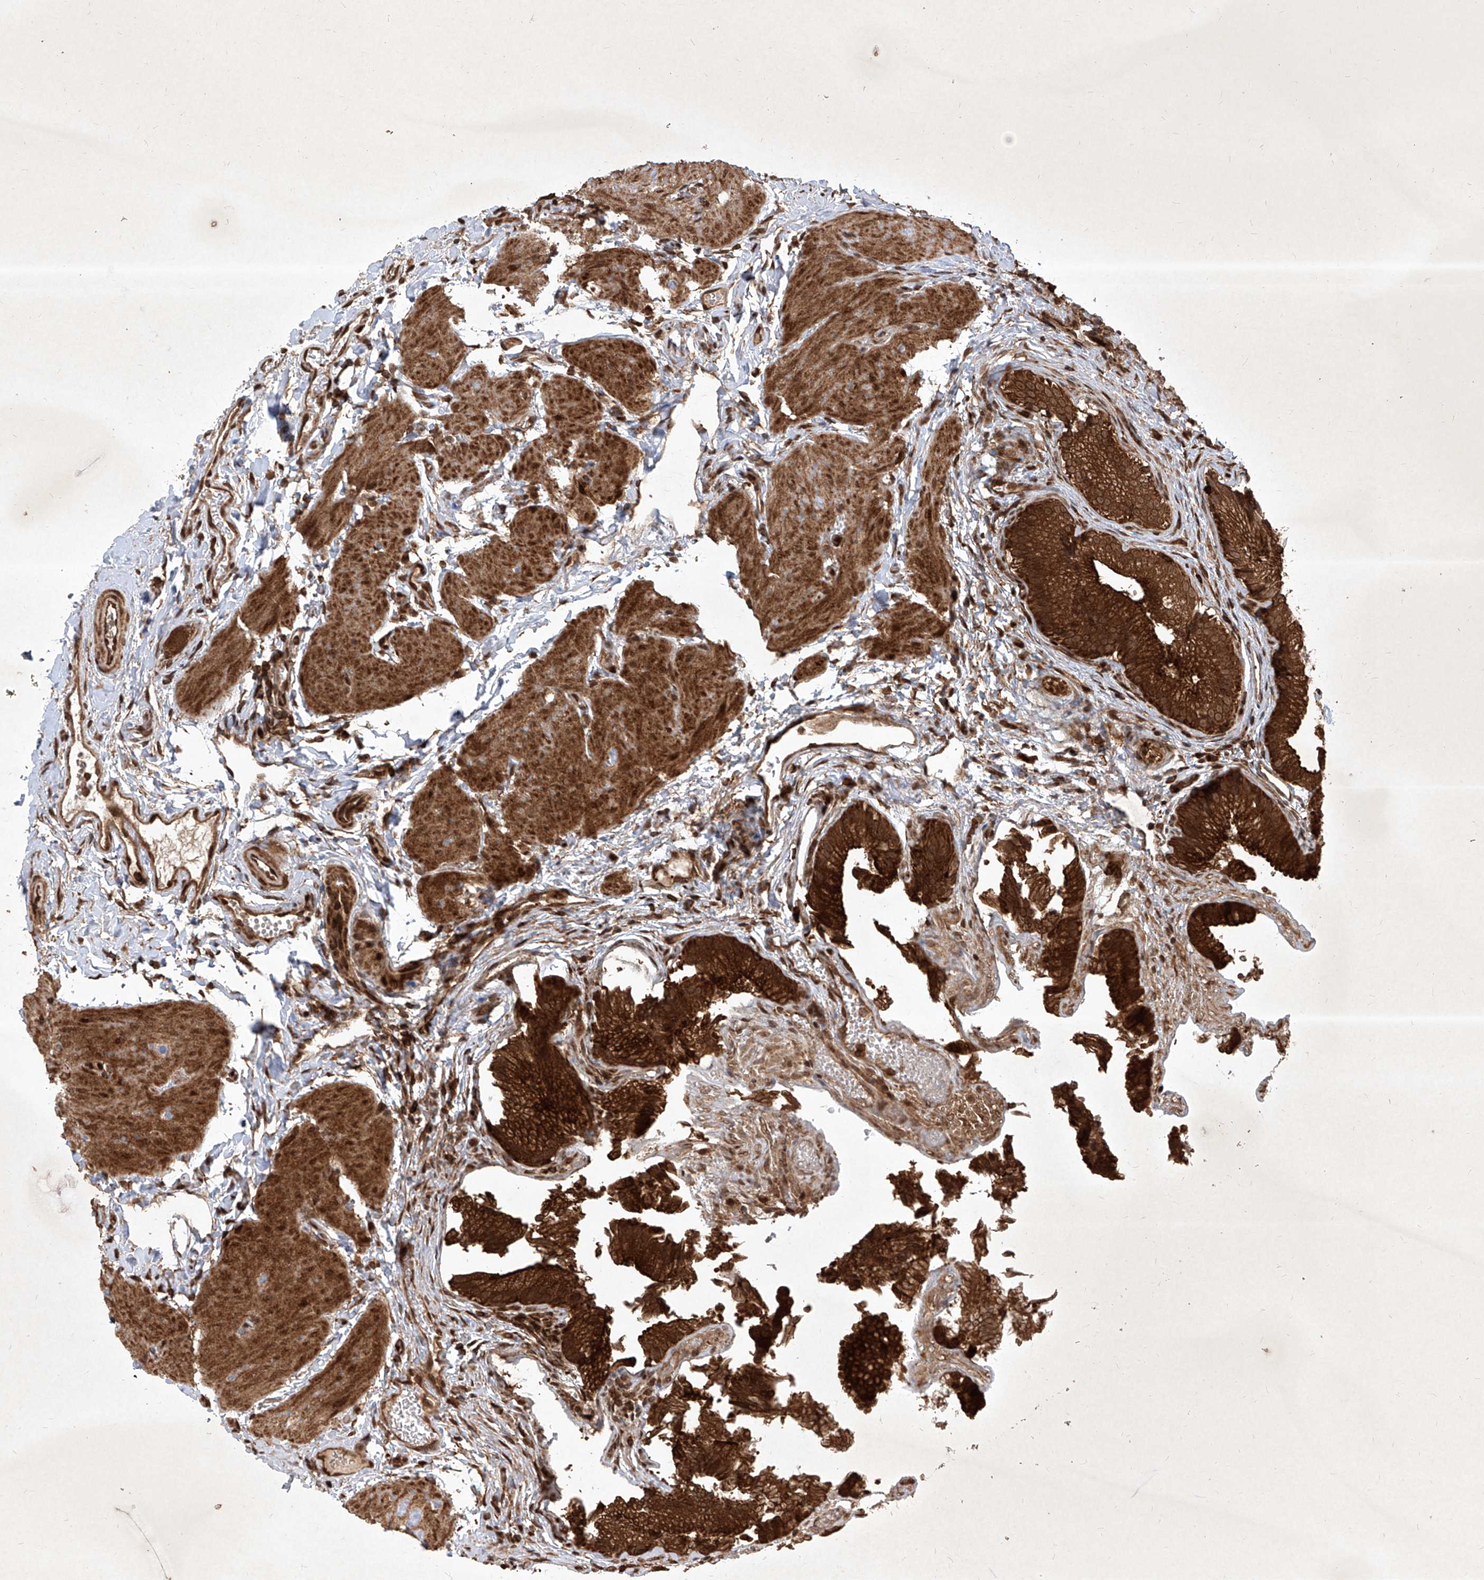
{"staining": {"intensity": "strong", "quantity": ">75%", "location": "cytoplasmic/membranous"}, "tissue": "gallbladder", "cell_type": "Glandular cells", "image_type": "normal", "snomed": [{"axis": "morphology", "description": "Normal tissue, NOS"}, {"axis": "topography", "description": "Gallbladder"}], "caption": "The micrograph exhibits immunohistochemical staining of normal gallbladder. There is strong cytoplasmic/membranous expression is identified in about >75% of glandular cells.", "gene": "MAGED2", "patient": {"sex": "female", "age": 30}}